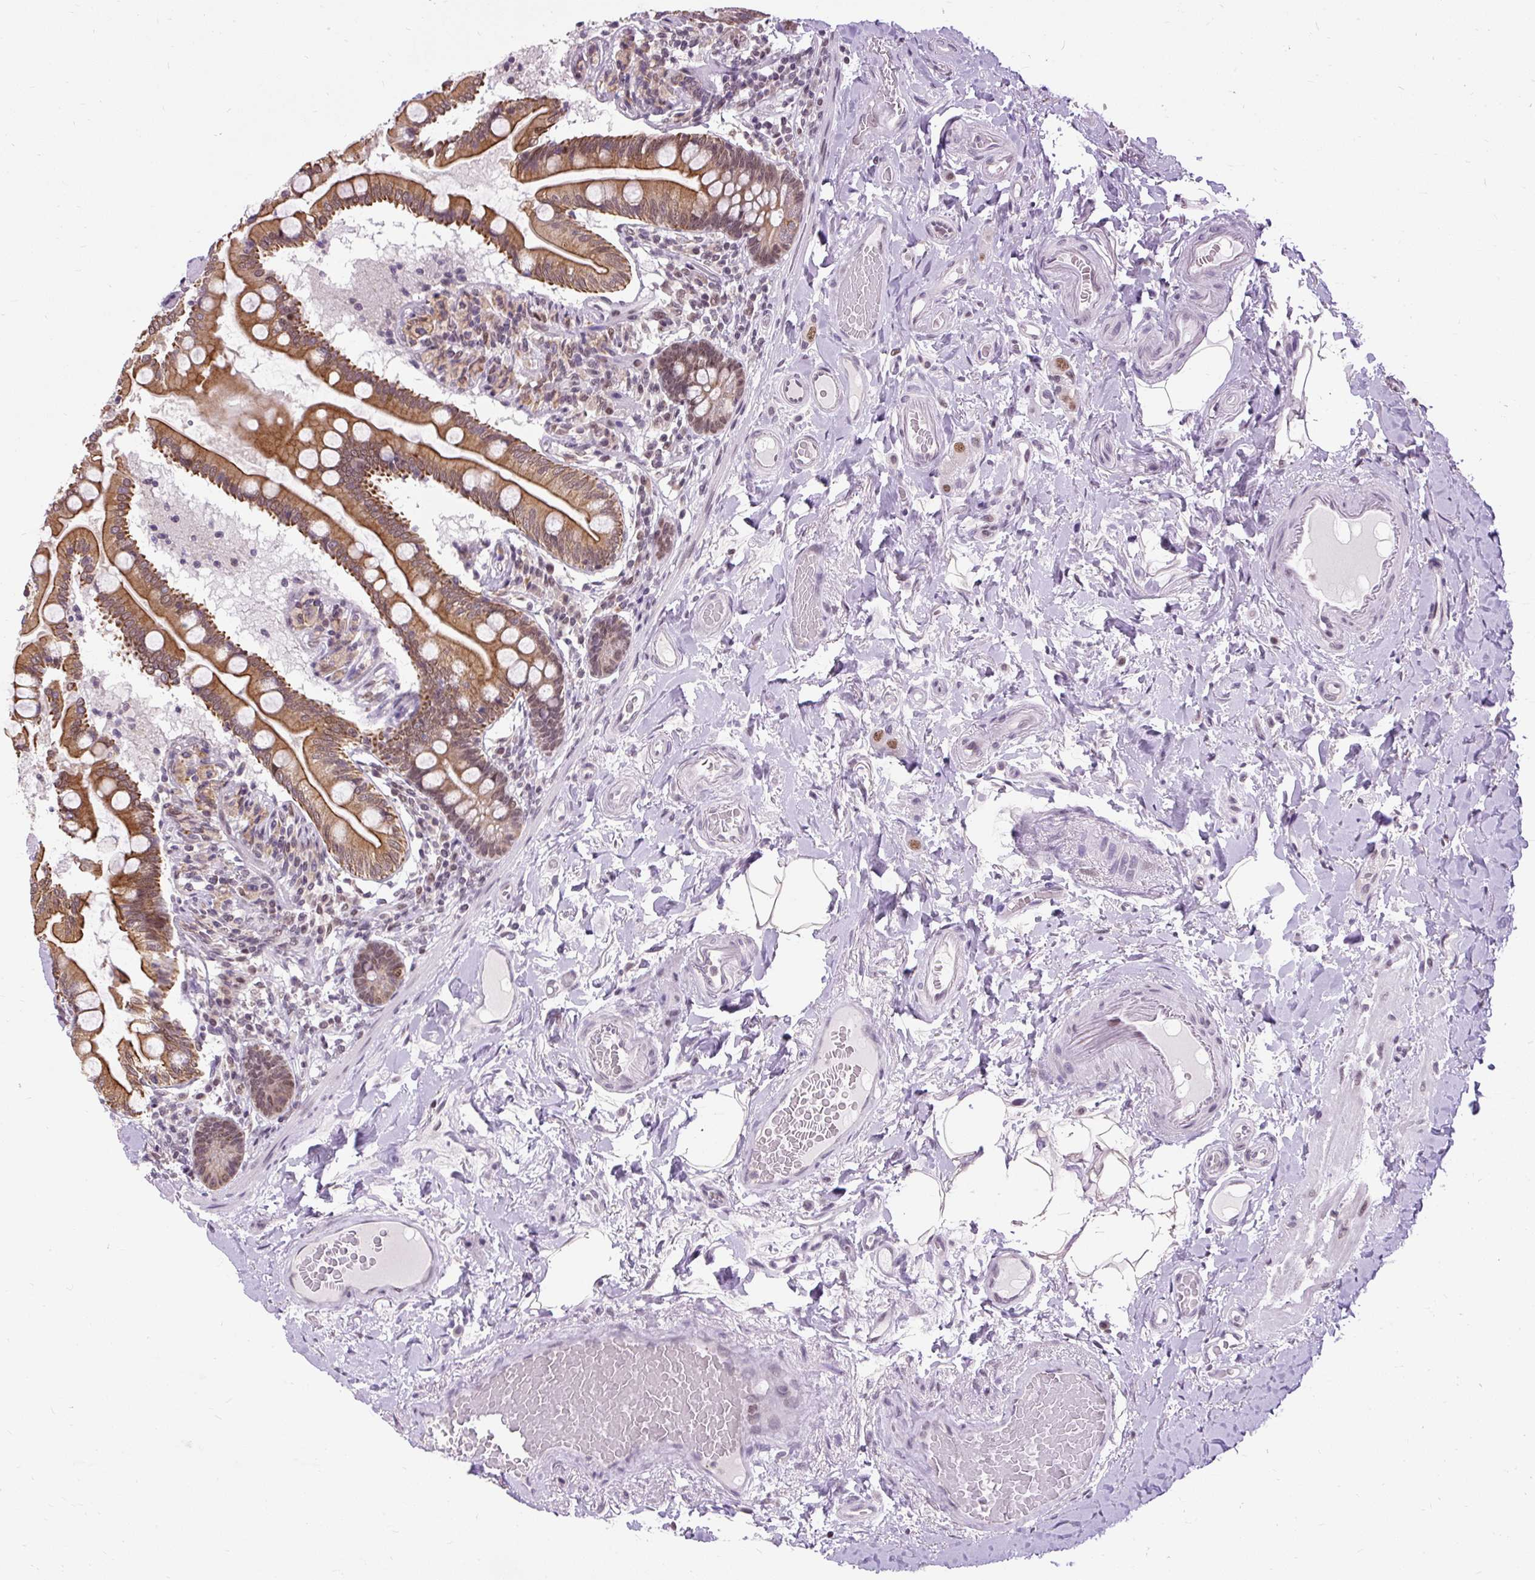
{"staining": {"intensity": "moderate", "quantity": ">75%", "location": "cytoplasmic/membranous,nuclear"}, "tissue": "small intestine", "cell_type": "Glandular cells", "image_type": "normal", "snomed": [{"axis": "morphology", "description": "Normal tissue, NOS"}, {"axis": "topography", "description": "Small intestine"}], "caption": "An immunohistochemistry (IHC) photomicrograph of benign tissue is shown. Protein staining in brown shows moderate cytoplasmic/membranous,nuclear positivity in small intestine within glandular cells.", "gene": "ZNF672", "patient": {"sex": "female", "age": 64}}